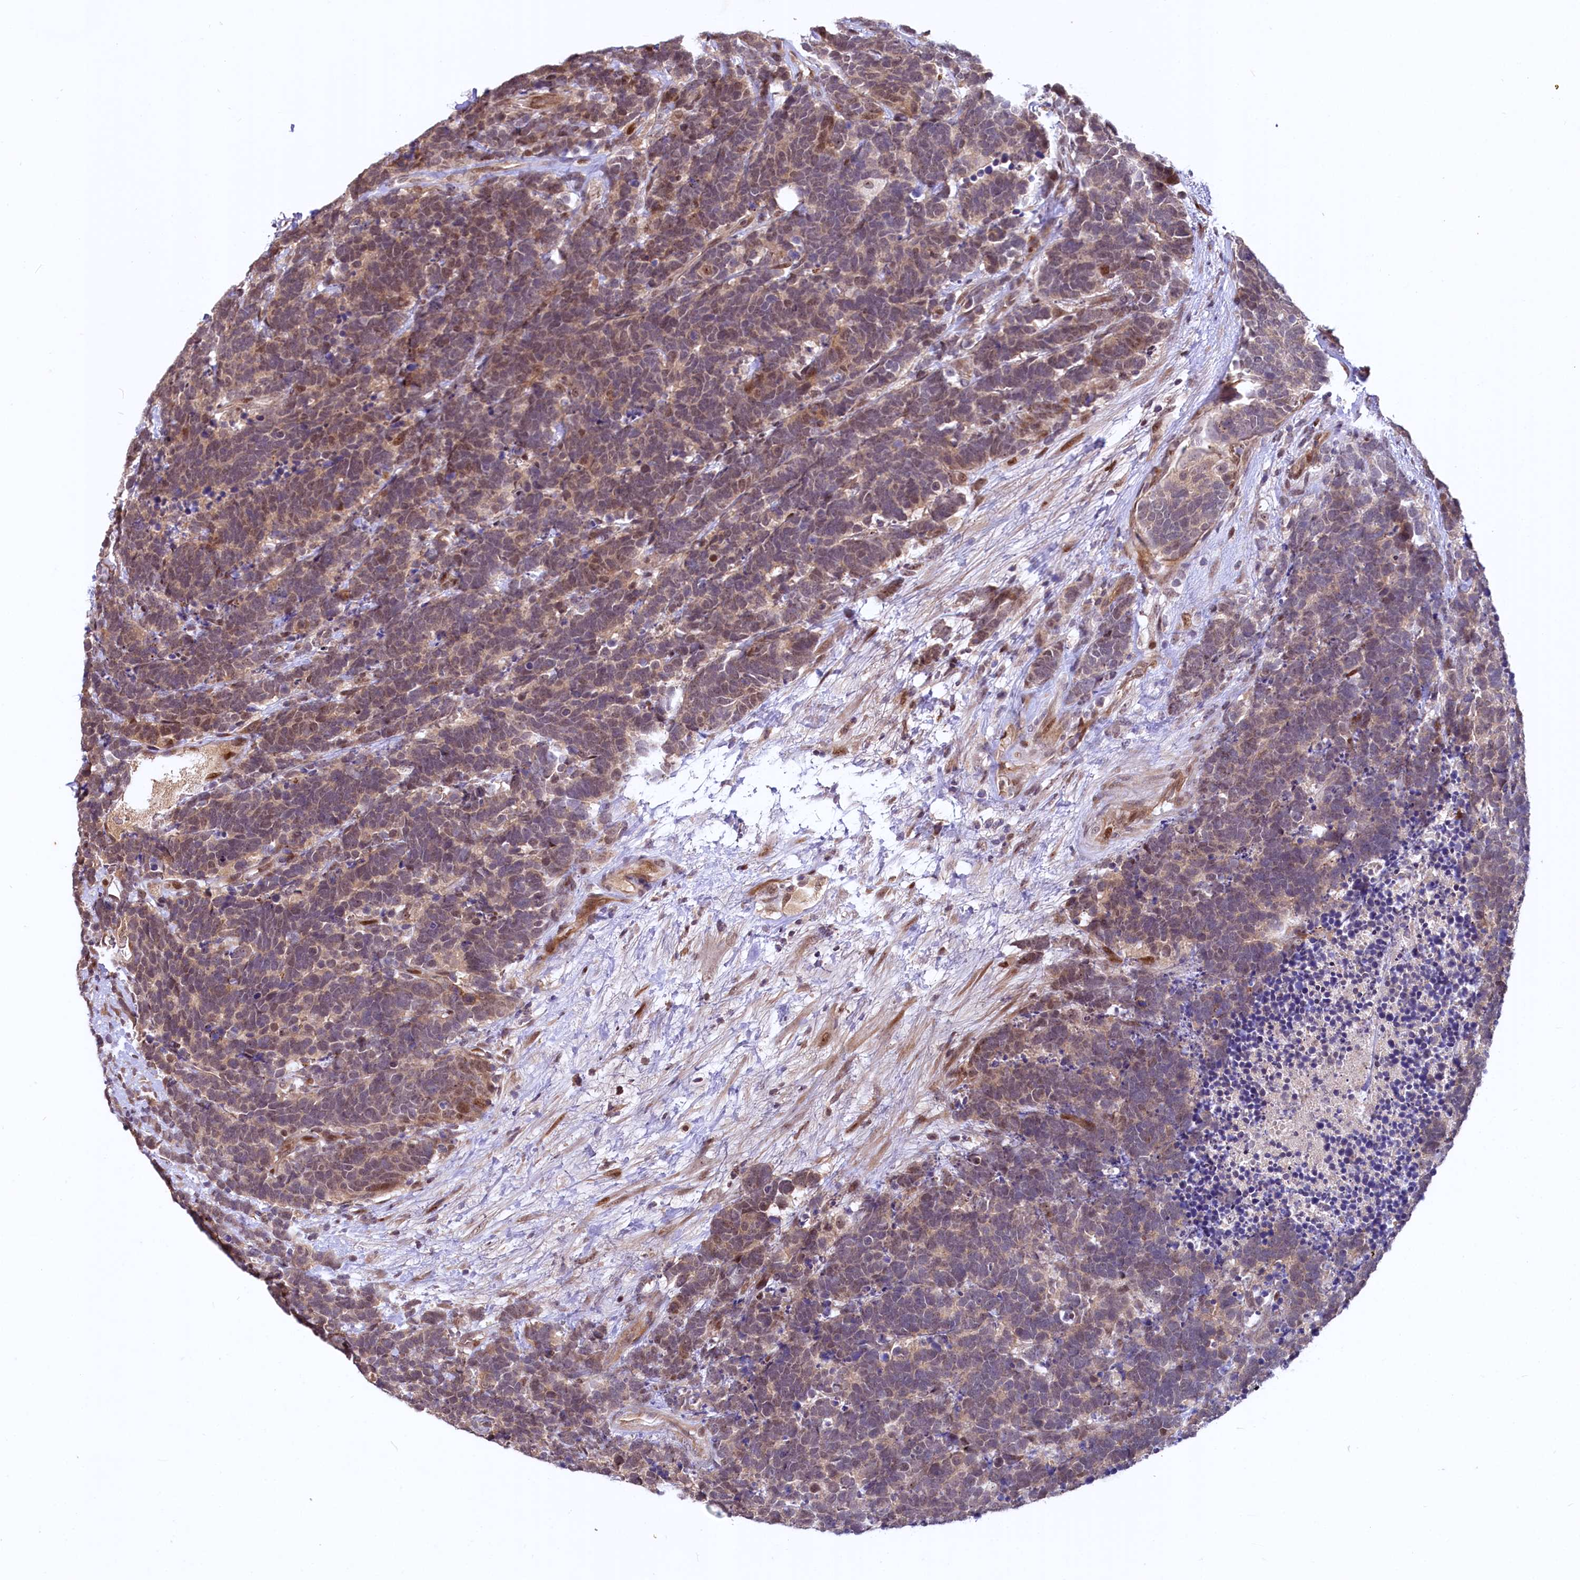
{"staining": {"intensity": "moderate", "quantity": "25%-75%", "location": "cytoplasmic/membranous"}, "tissue": "carcinoid", "cell_type": "Tumor cells", "image_type": "cancer", "snomed": [{"axis": "morphology", "description": "Carcinoma, NOS"}, {"axis": "morphology", "description": "Carcinoid, malignant, NOS"}, {"axis": "topography", "description": "Urinary bladder"}], "caption": "Immunohistochemical staining of human carcinoma reveals moderate cytoplasmic/membranous protein expression in approximately 25%-75% of tumor cells.", "gene": "N4BP2L1", "patient": {"sex": "male", "age": 57}}